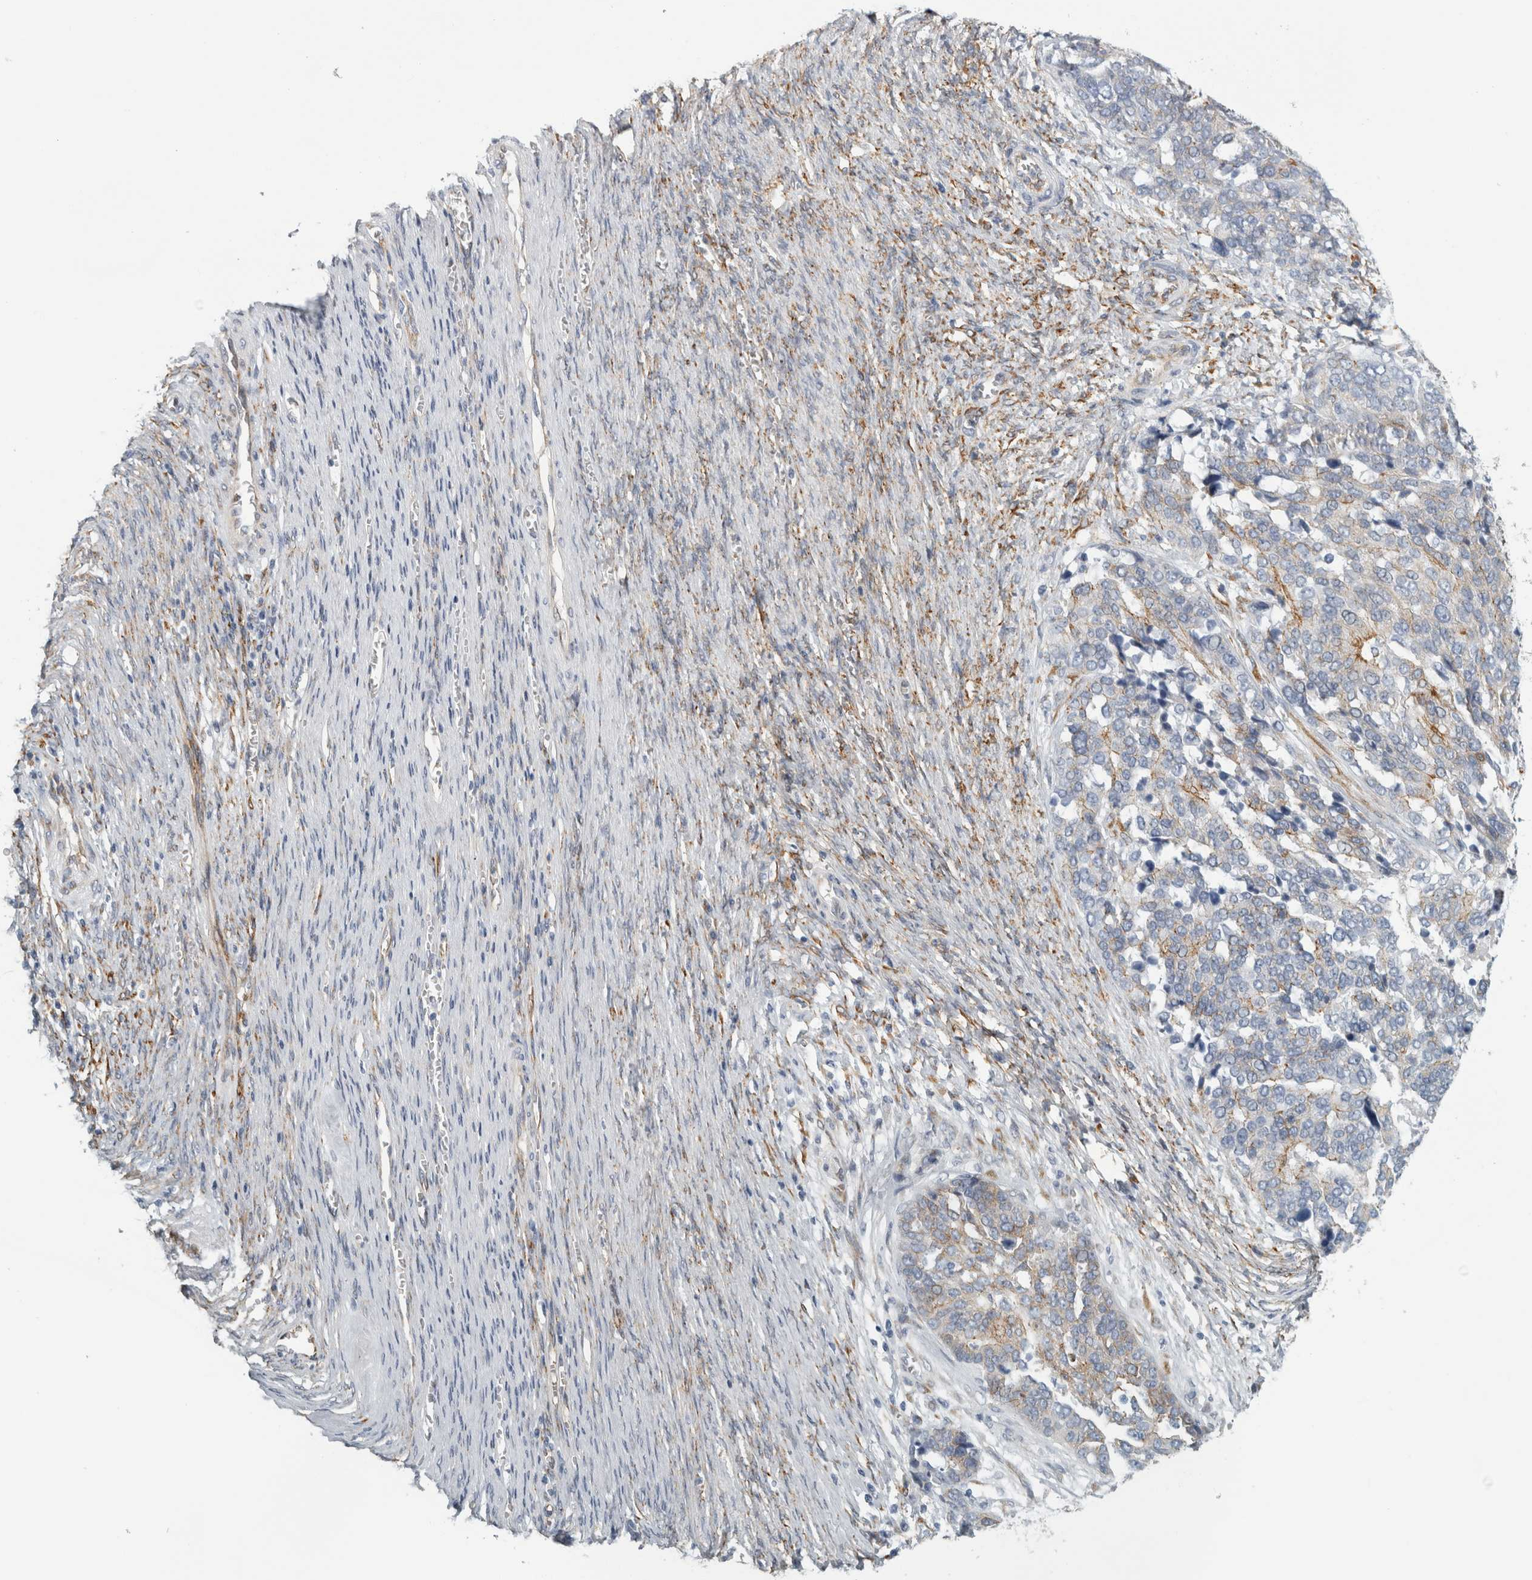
{"staining": {"intensity": "negative", "quantity": "none", "location": "none"}, "tissue": "ovarian cancer", "cell_type": "Tumor cells", "image_type": "cancer", "snomed": [{"axis": "morphology", "description": "Cystadenocarcinoma, serous, NOS"}, {"axis": "topography", "description": "Ovary"}], "caption": "Tumor cells show no significant protein expression in serous cystadenocarcinoma (ovarian). (Stains: DAB IHC with hematoxylin counter stain, Microscopy: brightfield microscopy at high magnification).", "gene": "B3GNT3", "patient": {"sex": "female", "age": 44}}